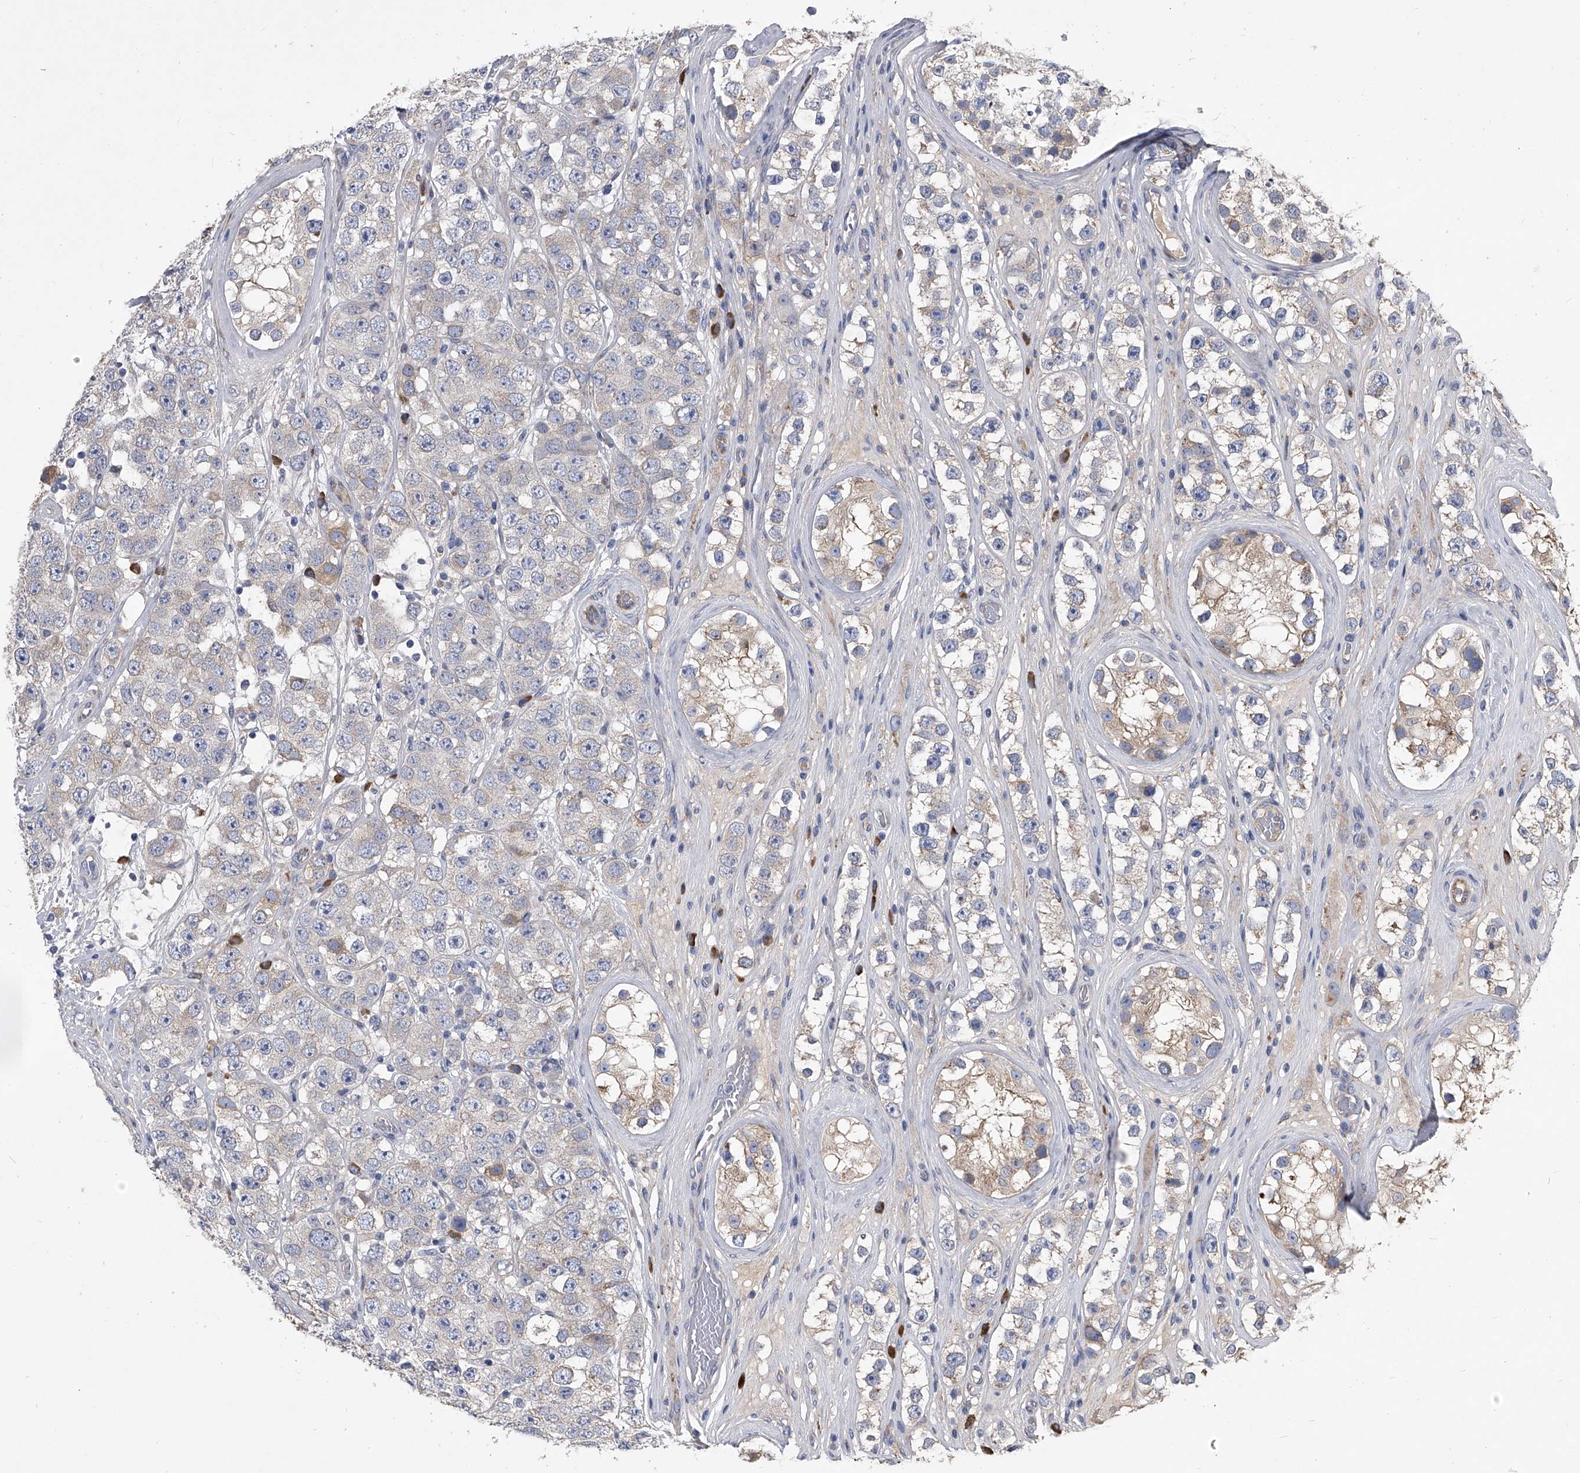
{"staining": {"intensity": "negative", "quantity": "none", "location": "none"}, "tissue": "testis cancer", "cell_type": "Tumor cells", "image_type": "cancer", "snomed": [{"axis": "morphology", "description": "Seminoma, NOS"}, {"axis": "topography", "description": "Testis"}], "caption": "The photomicrograph demonstrates no staining of tumor cells in seminoma (testis).", "gene": "CCR4", "patient": {"sex": "male", "age": 28}}